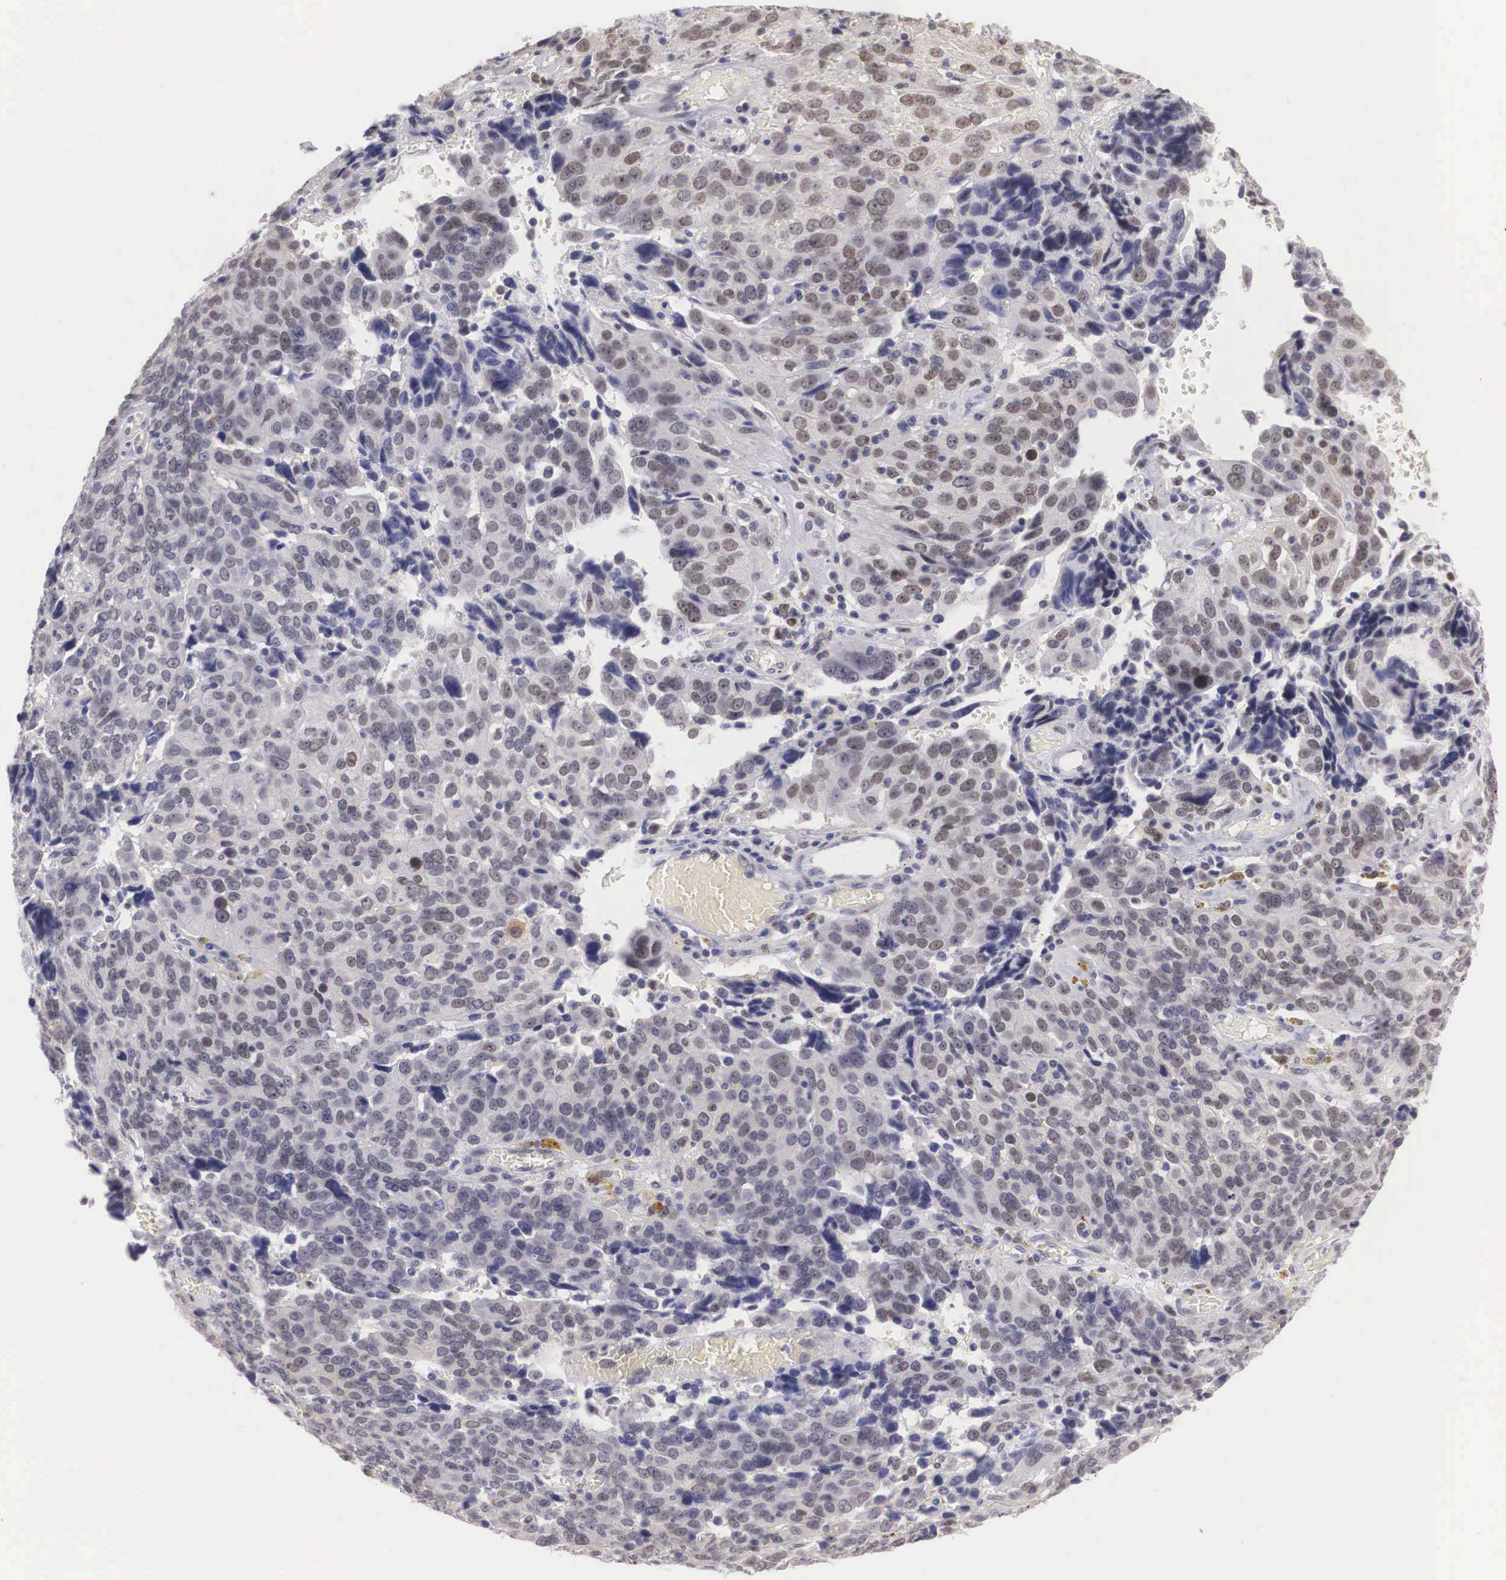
{"staining": {"intensity": "weak", "quantity": "25%-75%", "location": "nuclear"}, "tissue": "ovarian cancer", "cell_type": "Tumor cells", "image_type": "cancer", "snomed": [{"axis": "morphology", "description": "Carcinoma, endometroid"}, {"axis": "topography", "description": "Ovary"}], "caption": "High-power microscopy captured an IHC micrograph of endometroid carcinoma (ovarian), revealing weak nuclear staining in about 25%-75% of tumor cells.", "gene": "ETV6", "patient": {"sex": "female", "age": 75}}